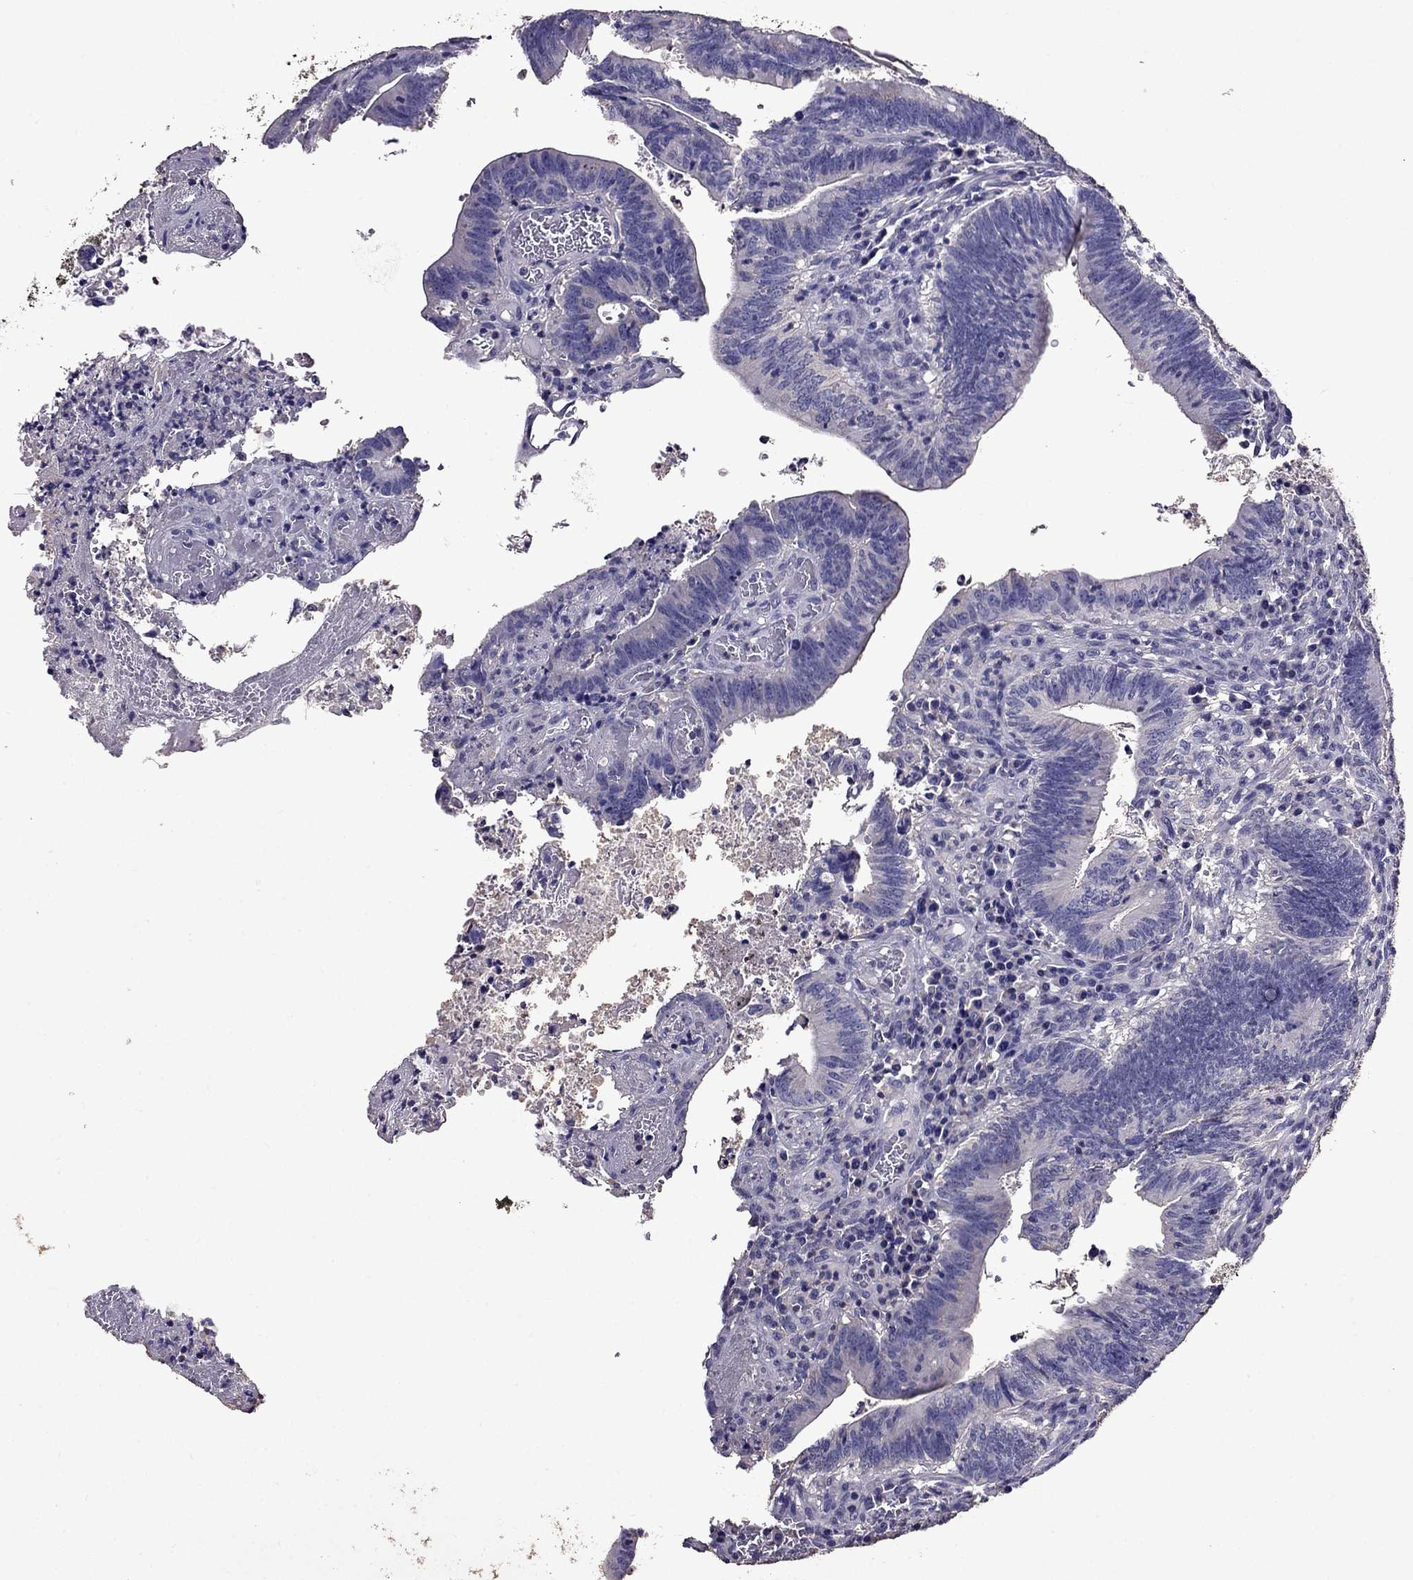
{"staining": {"intensity": "negative", "quantity": "none", "location": "none"}, "tissue": "colorectal cancer", "cell_type": "Tumor cells", "image_type": "cancer", "snomed": [{"axis": "morphology", "description": "Adenocarcinoma, NOS"}, {"axis": "topography", "description": "Colon"}], "caption": "An IHC micrograph of colorectal cancer is shown. There is no staining in tumor cells of colorectal cancer. The staining was performed using DAB to visualize the protein expression in brown, while the nuclei were stained in blue with hematoxylin (Magnification: 20x).", "gene": "NKX3-1", "patient": {"sex": "female", "age": 70}}